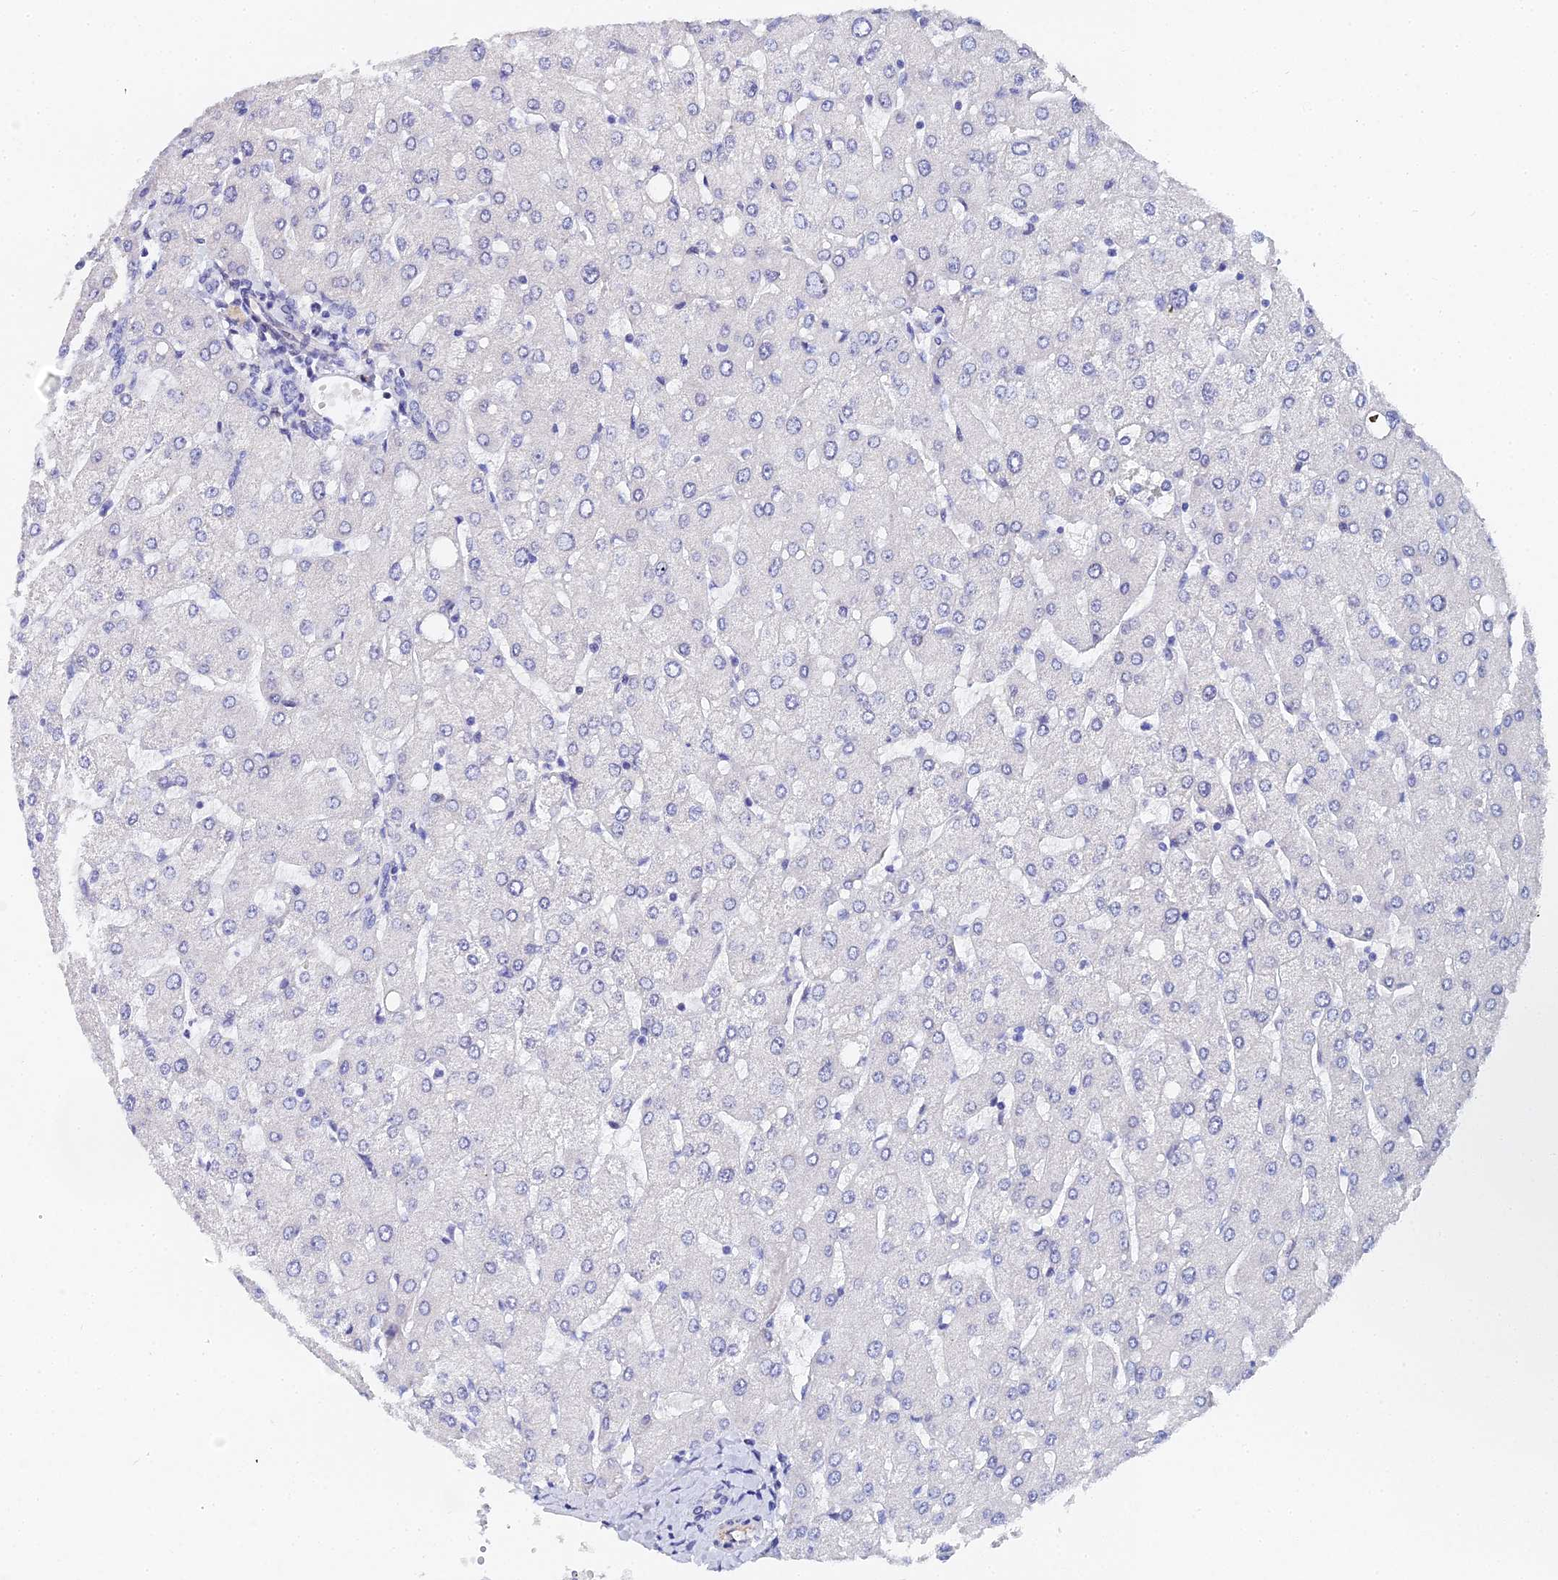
{"staining": {"intensity": "negative", "quantity": "none", "location": "none"}, "tissue": "liver", "cell_type": "Cholangiocytes", "image_type": "normal", "snomed": [{"axis": "morphology", "description": "Normal tissue, NOS"}, {"axis": "topography", "description": "Liver"}], "caption": "This is an immunohistochemistry (IHC) histopathology image of unremarkable liver. There is no expression in cholangiocytes.", "gene": "ENSG00000268674", "patient": {"sex": "male", "age": 55}}